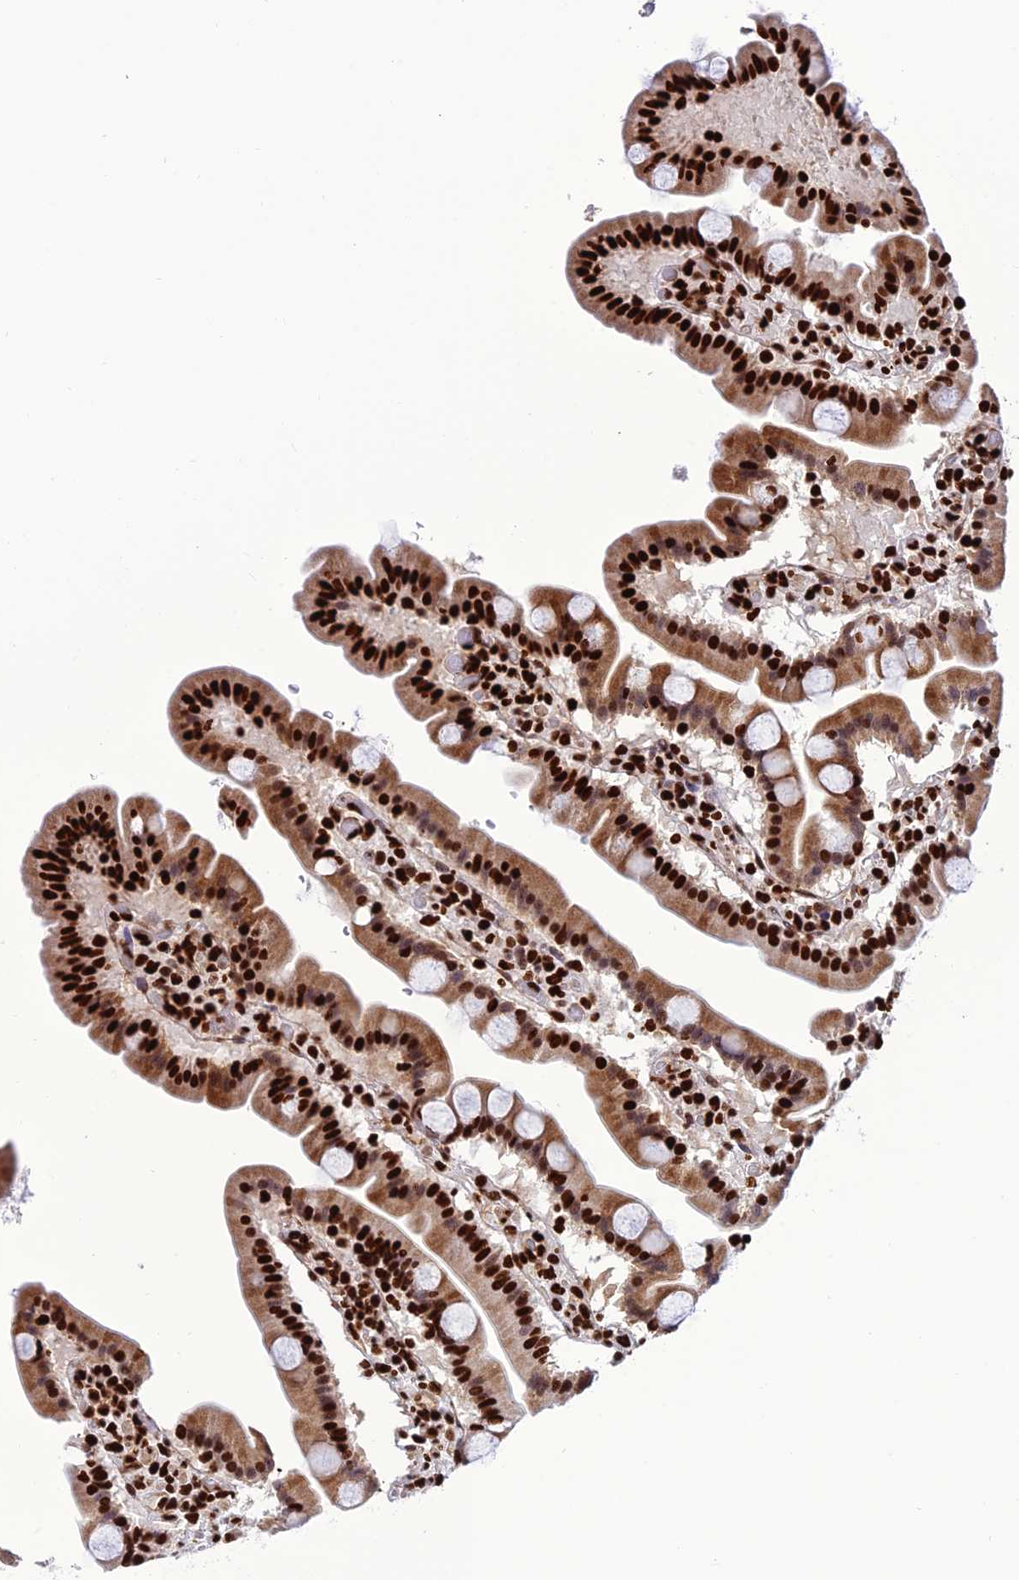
{"staining": {"intensity": "strong", "quantity": ">75%", "location": "cytoplasmic/membranous,nuclear"}, "tissue": "duodenum", "cell_type": "Glandular cells", "image_type": "normal", "snomed": [{"axis": "morphology", "description": "Normal tissue, NOS"}, {"axis": "topography", "description": "Duodenum"}], "caption": "Immunohistochemistry histopathology image of unremarkable duodenum stained for a protein (brown), which displays high levels of strong cytoplasmic/membranous,nuclear positivity in about >75% of glandular cells.", "gene": "INO80E", "patient": {"sex": "male", "age": 55}}